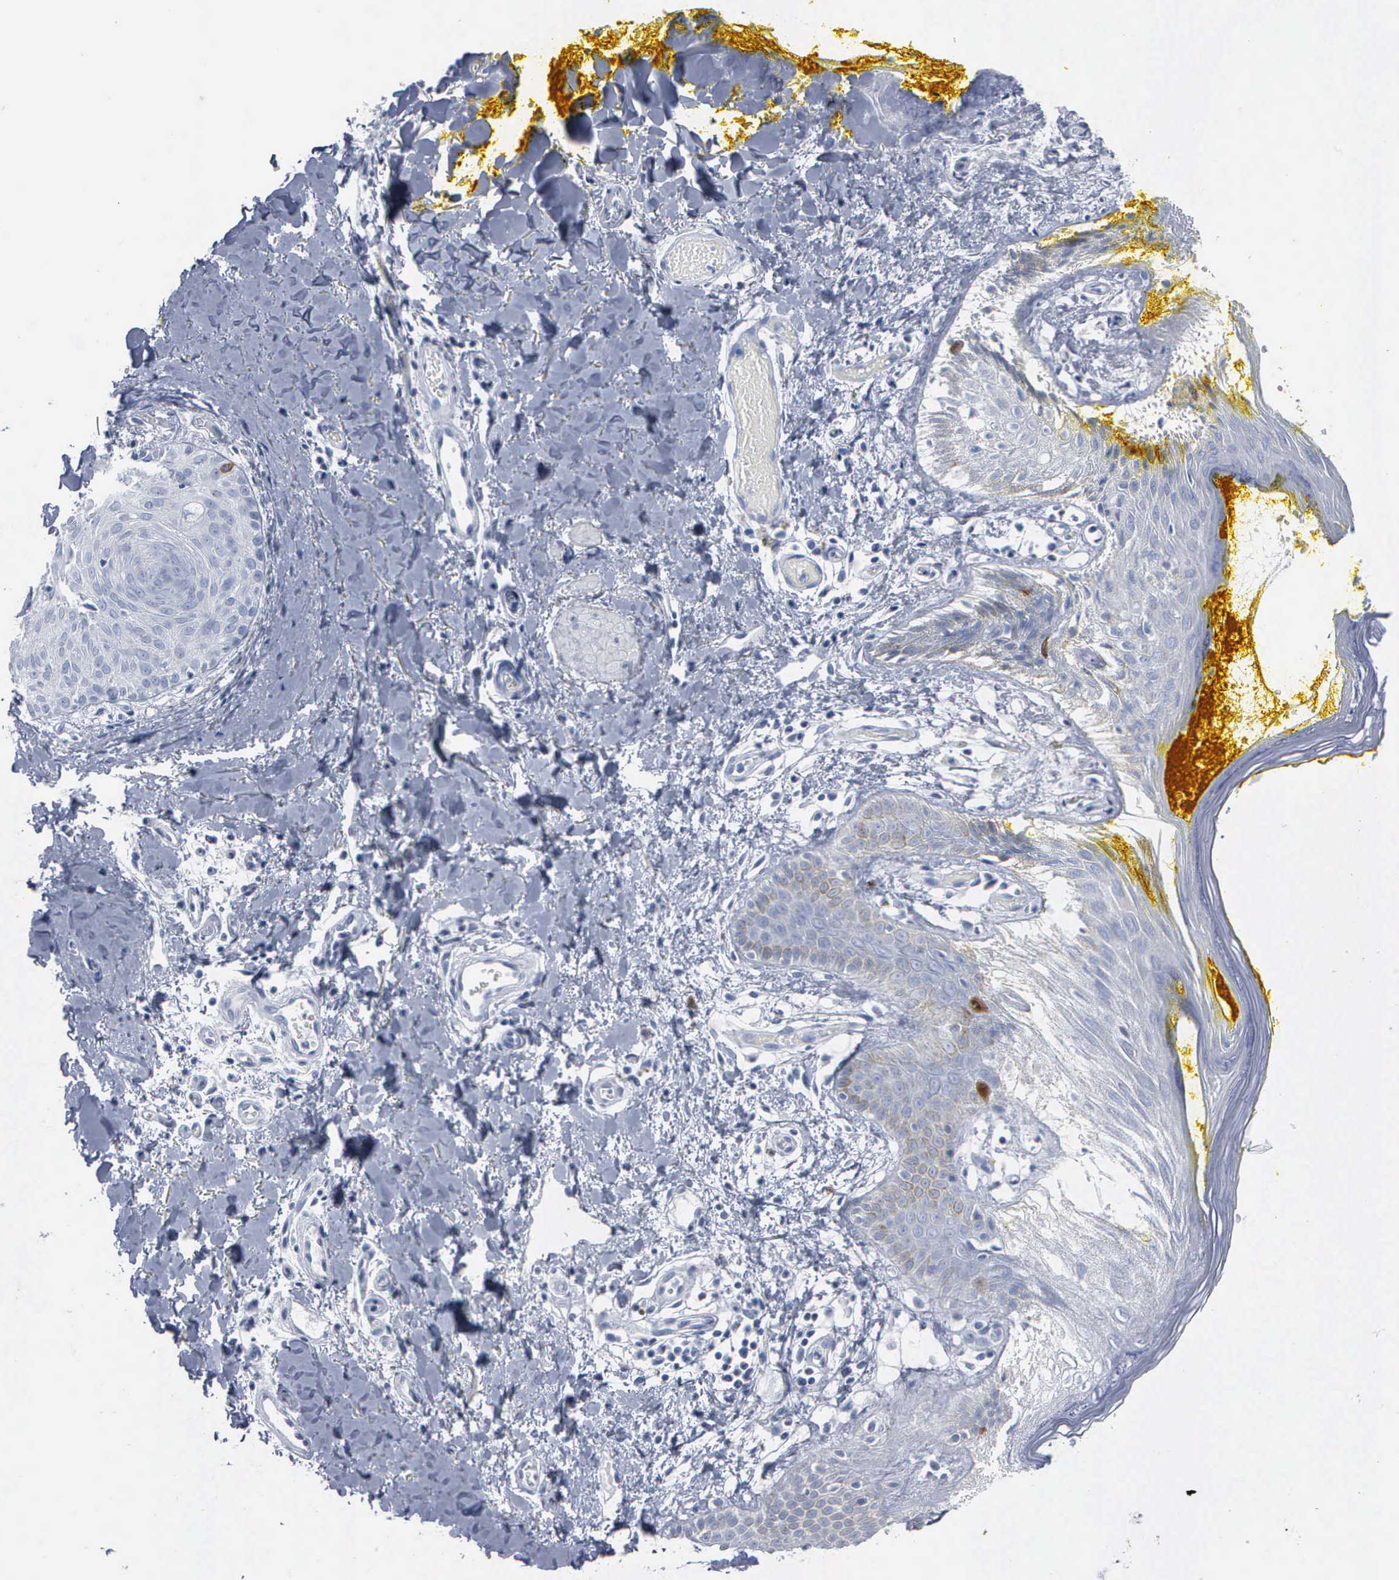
{"staining": {"intensity": "moderate", "quantity": "<25%", "location": "cytoplasmic/membranous"}, "tissue": "skin", "cell_type": "Epidermal cells", "image_type": "normal", "snomed": [{"axis": "morphology", "description": "Normal tissue, NOS"}, {"axis": "topography", "description": "Skin"}, {"axis": "topography", "description": "Anal"}], "caption": "Human skin stained with a brown dye exhibits moderate cytoplasmic/membranous positive positivity in approximately <25% of epidermal cells.", "gene": "CCNB1", "patient": {"sex": "male", "age": 61}}